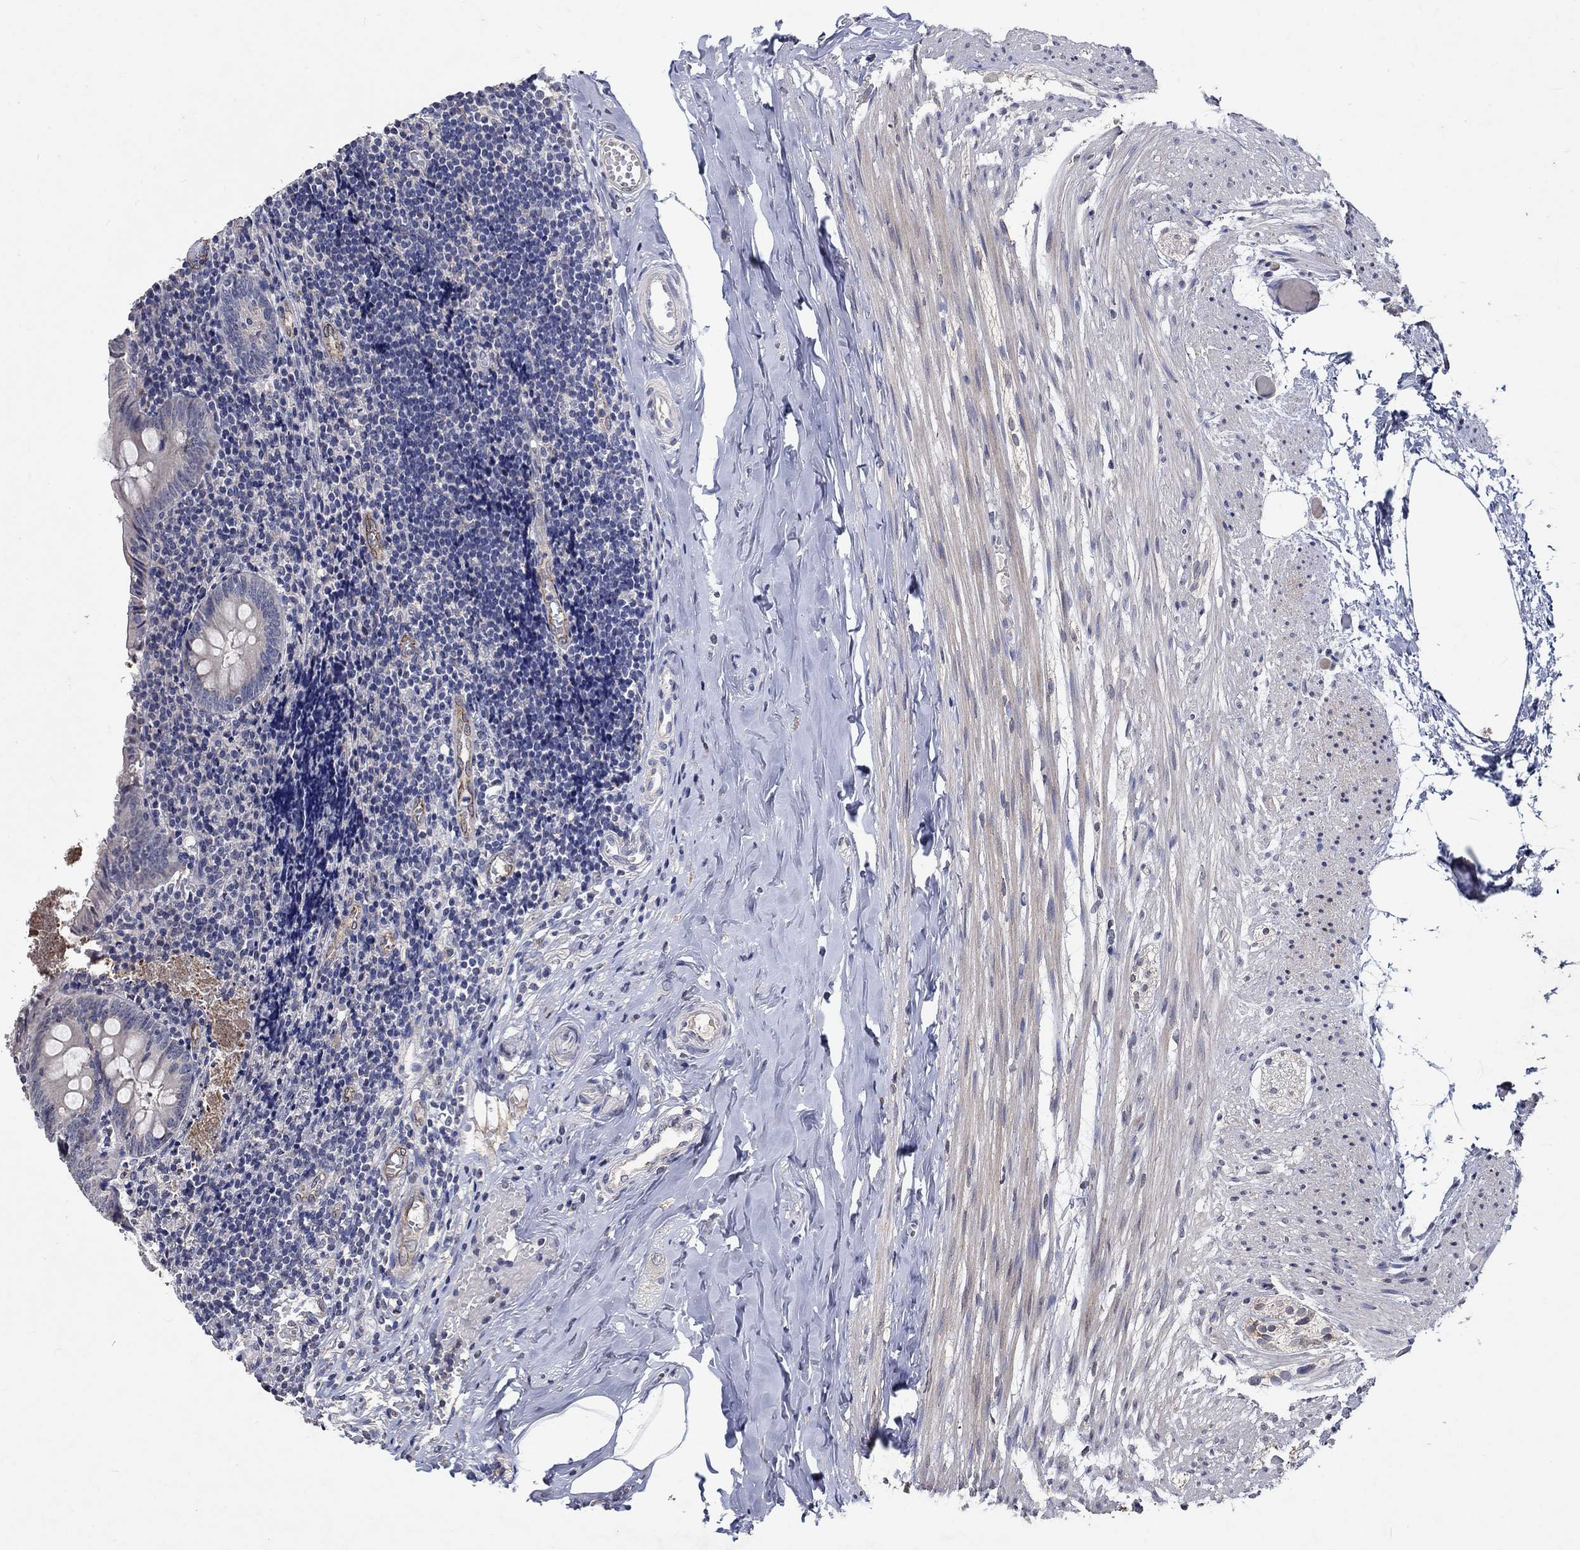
{"staining": {"intensity": "negative", "quantity": "none", "location": "none"}, "tissue": "appendix", "cell_type": "Glandular cells", "image_type": "normal", "snomed": [{"axis": "morphology", "description": "Normal tissue, NOS"}, {"axis": "topography", "description": "Appendix"}], "caption": "Photomicrograph shows no protein staining in glandular cells of normal appendix. (DAB IHC, high magnification).", "gene": "TMEM169", "patient": {"sex": "female", "age": 23}}